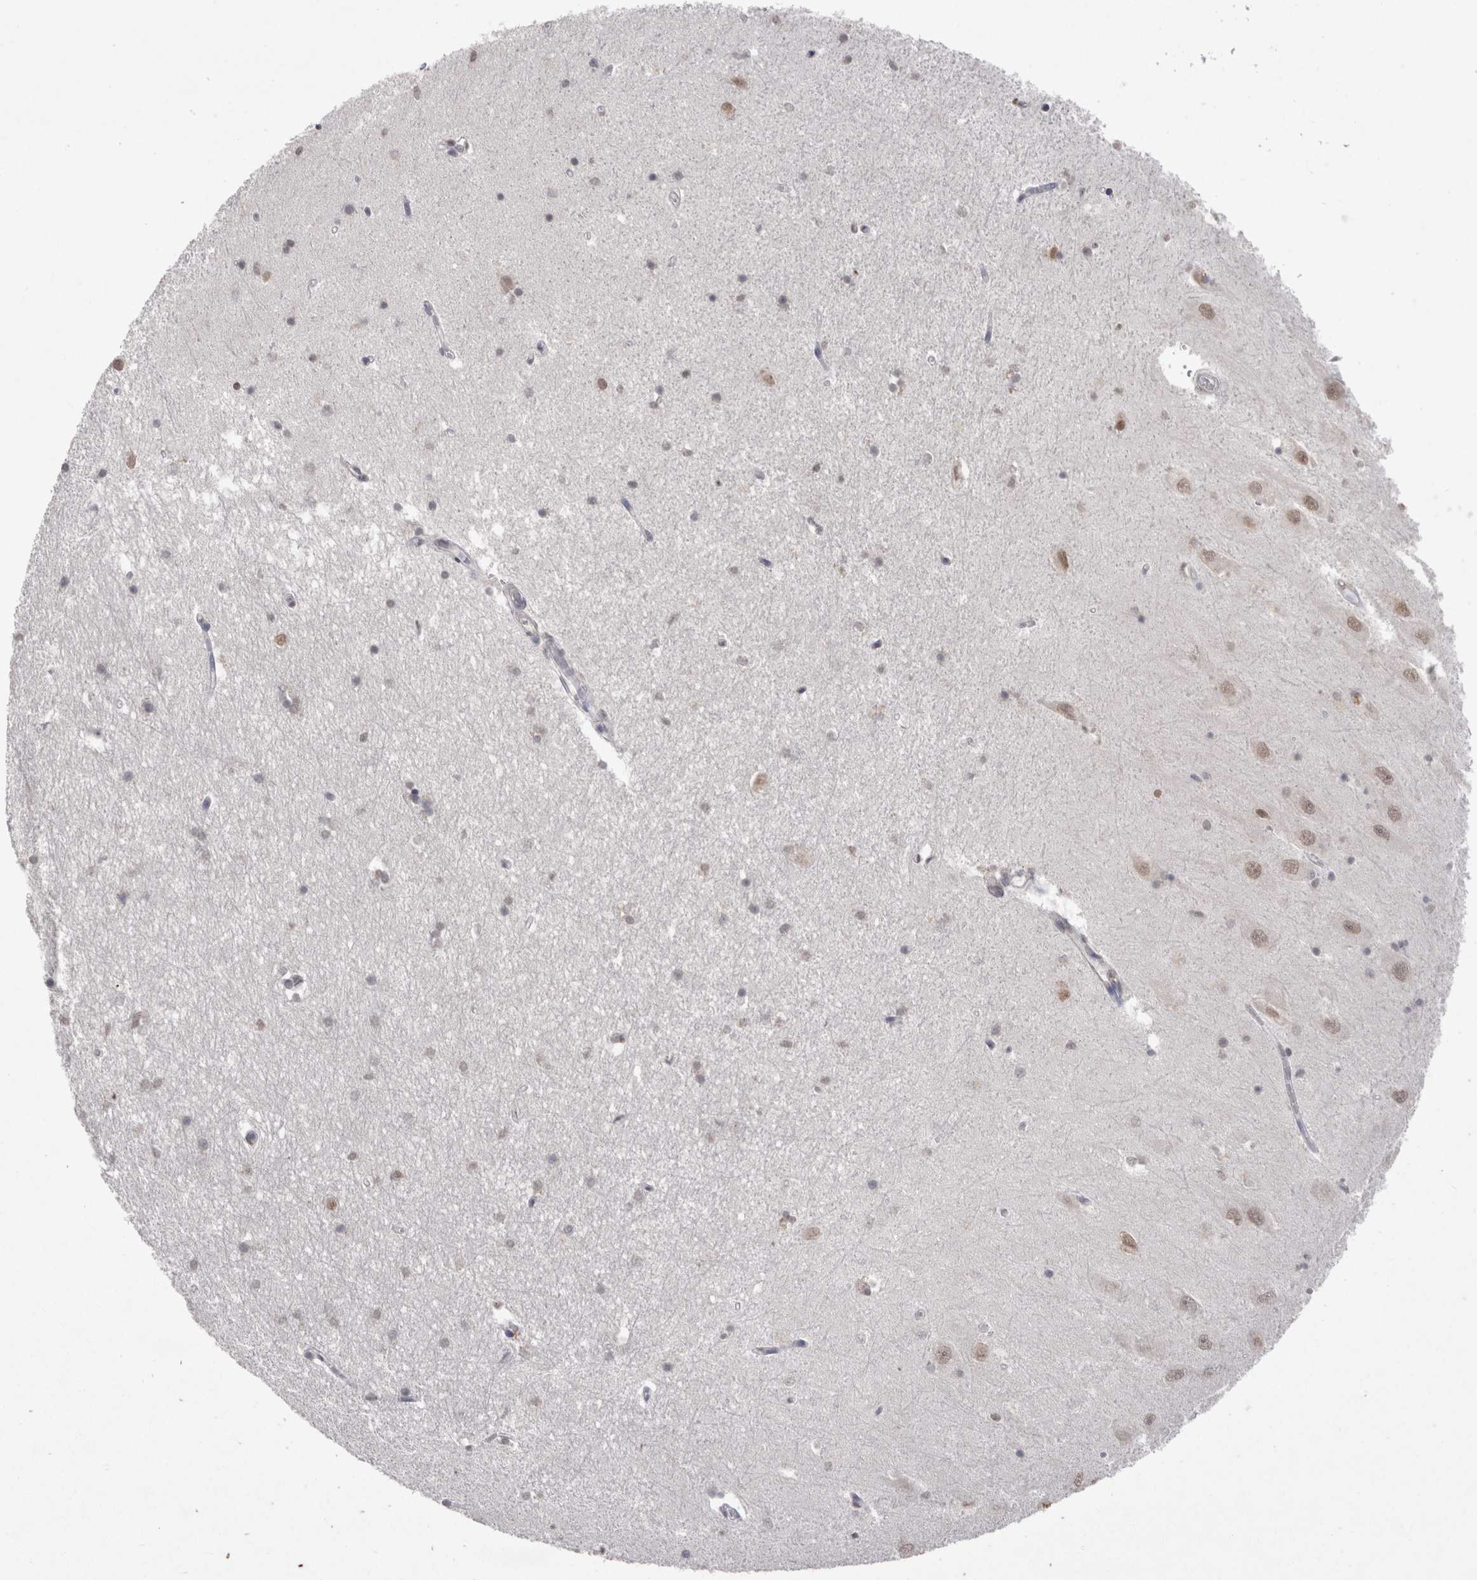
{"staining": {"intensity": "weak", "quantity": "<25%", "location": "nuclear"}, "tissue": "hippocampus", "cell_type": "Glial cells", "image_type": "normal", "snomed": [{"axis": "morphology", "description": "Normal tissue, NOS"}, {"axis": "topography", "description": "Hippocampus"}], "caption": "Immunohistochemical staining of normal human hippocampus exhibits no significant staining in glial cells.", "gene": "DDX4", "patient": {"sex": "male", "age": 45}}